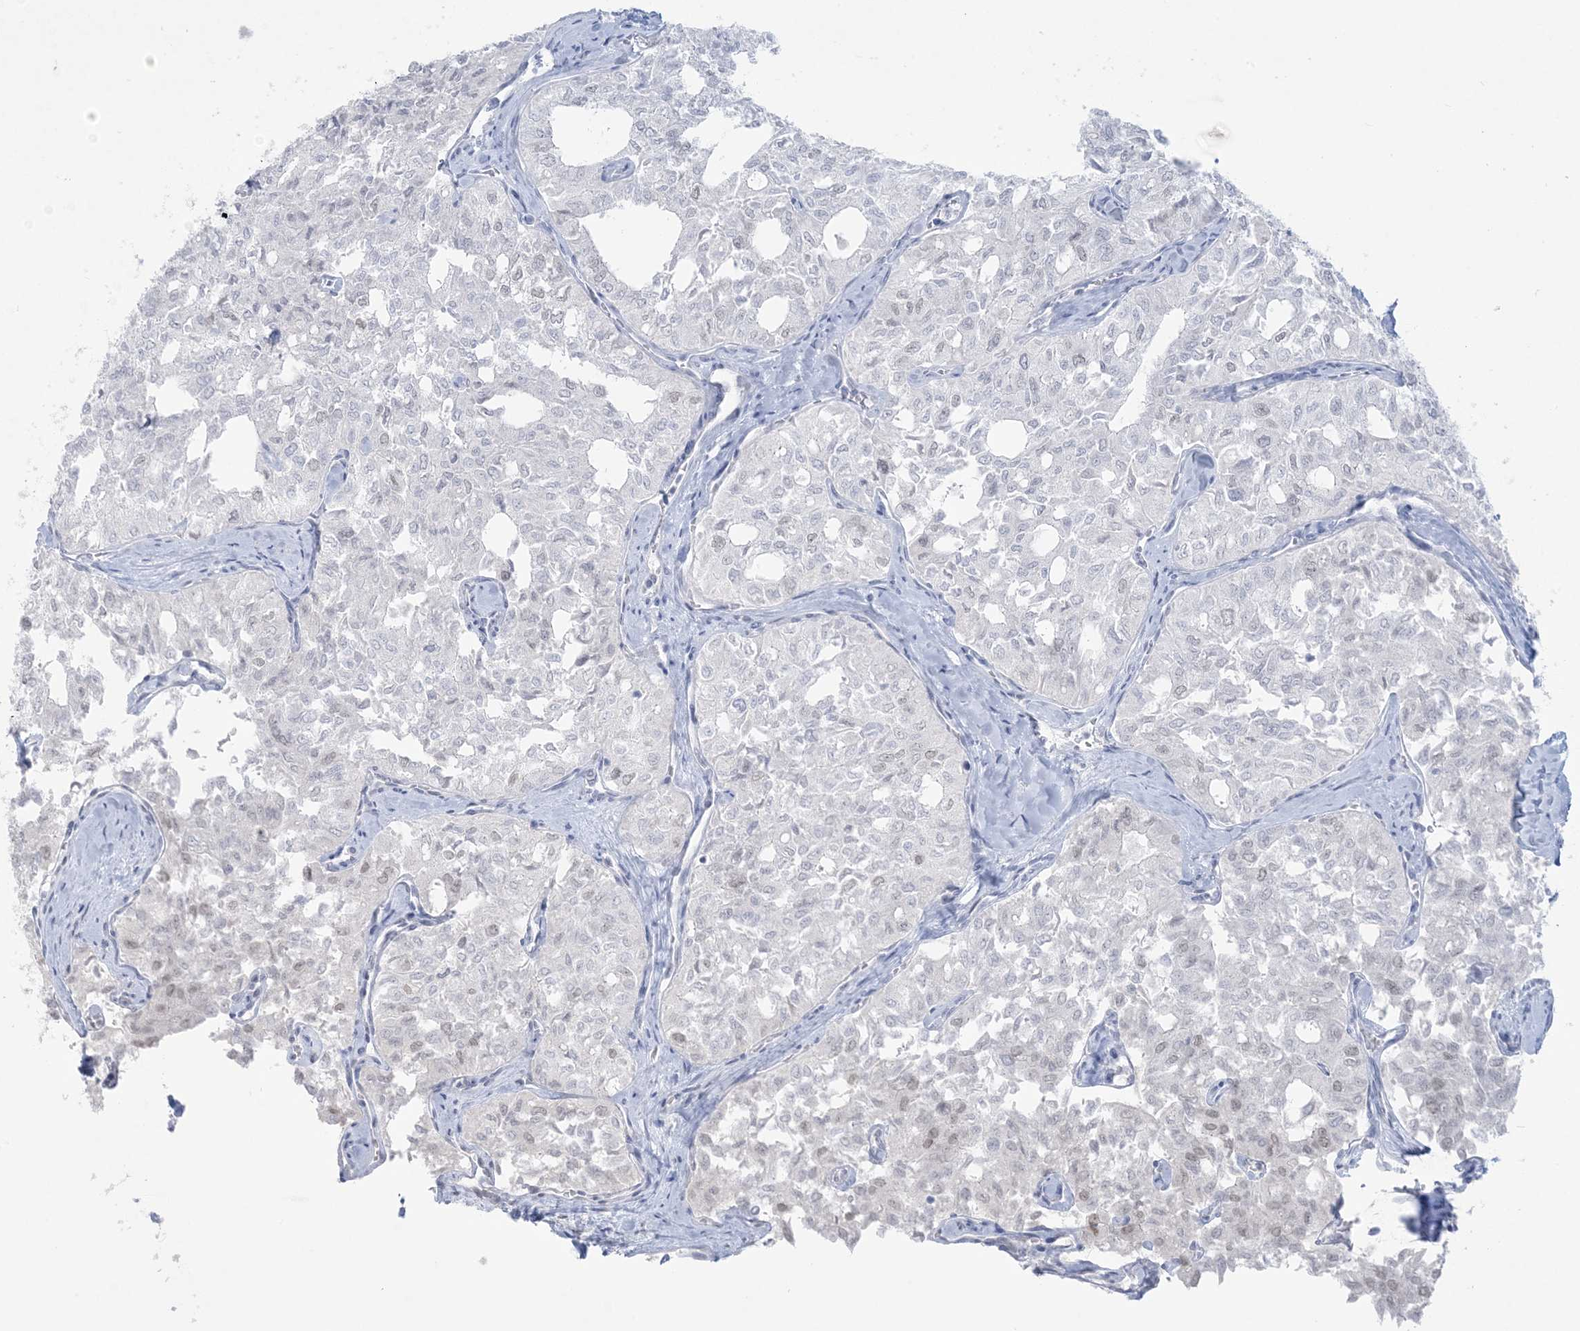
{"staining": {"intensity": "weak", "quantity": "<25%", "location": "nuclear"}, "tissue": "thyroid cancer", "cell_type": "Tumor cells", "image_type": "cancer", "snomed": [{"axis": "morphology", "description": "Follicular adenoma carcinoma, NOS"}, {"axis": "topography", "description": "Thyroid gland"}], "caption": "The IHC image has no significant positivity in tumor cells of thyroid cancer (follicular adenoma carcinoma) tissue.", "gene": "HOMEZ", "patient": {"sex": "male", "age": 75}}